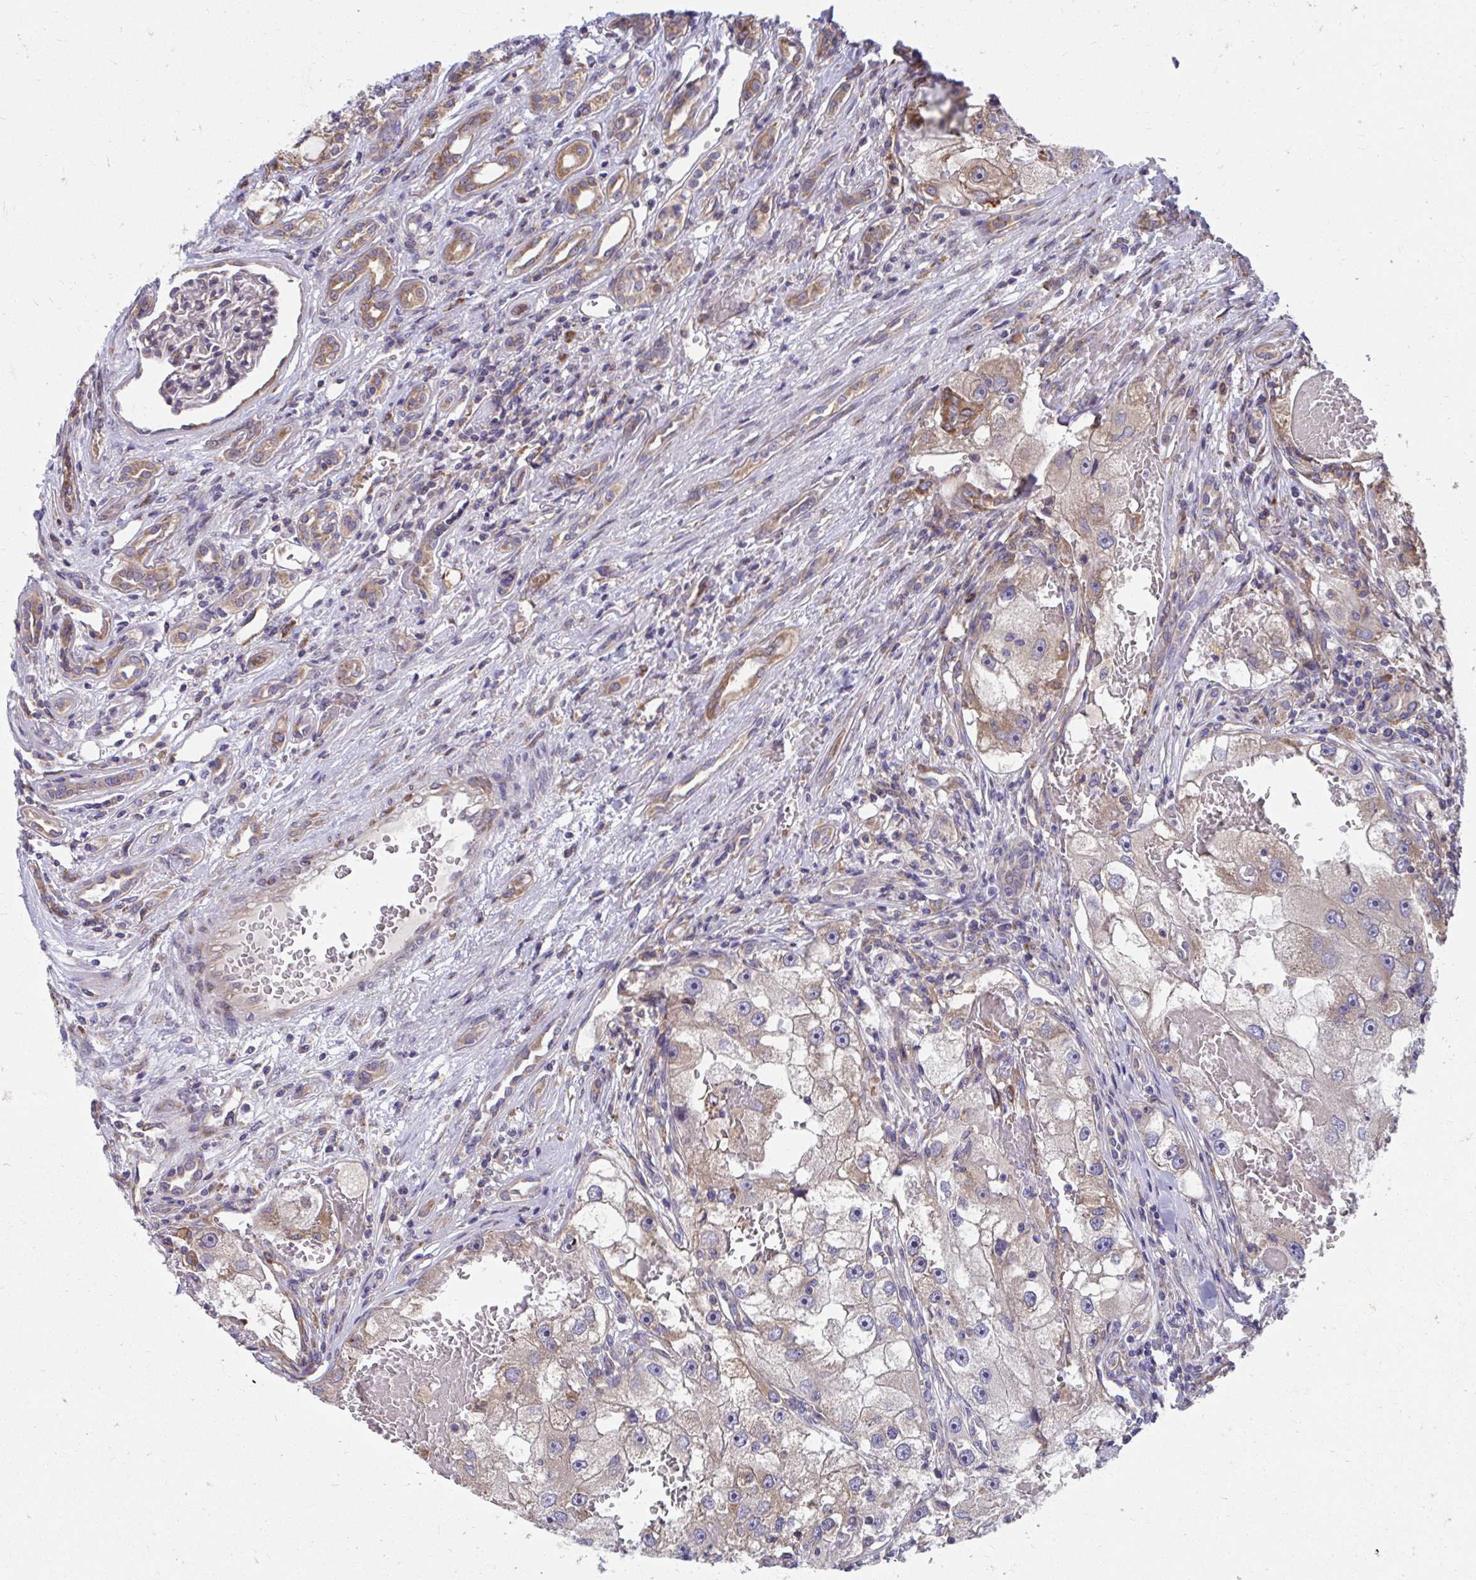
{"staining": {"intensity": "weak", "quantity": ">75%", "location": "cytoplasmic/membranous"}, "tissue": "renal cancer", "cell_type": "Tumor cells", "image_type": "cancer", "snomed": [{"axis": "morphology", "description": "Adenocarcinoma, NOS"}, {"axis": "topography", "description": "Kidney"}], "caption": "Renal adenocarcinoma tissue reveals weak cytoplasmic/membranous positivity in approximately >75% of tumor cells, visualized by immunohistochemistry.", "gene": "ZNF778", "patient": {"sex": "male", "age": 63}}